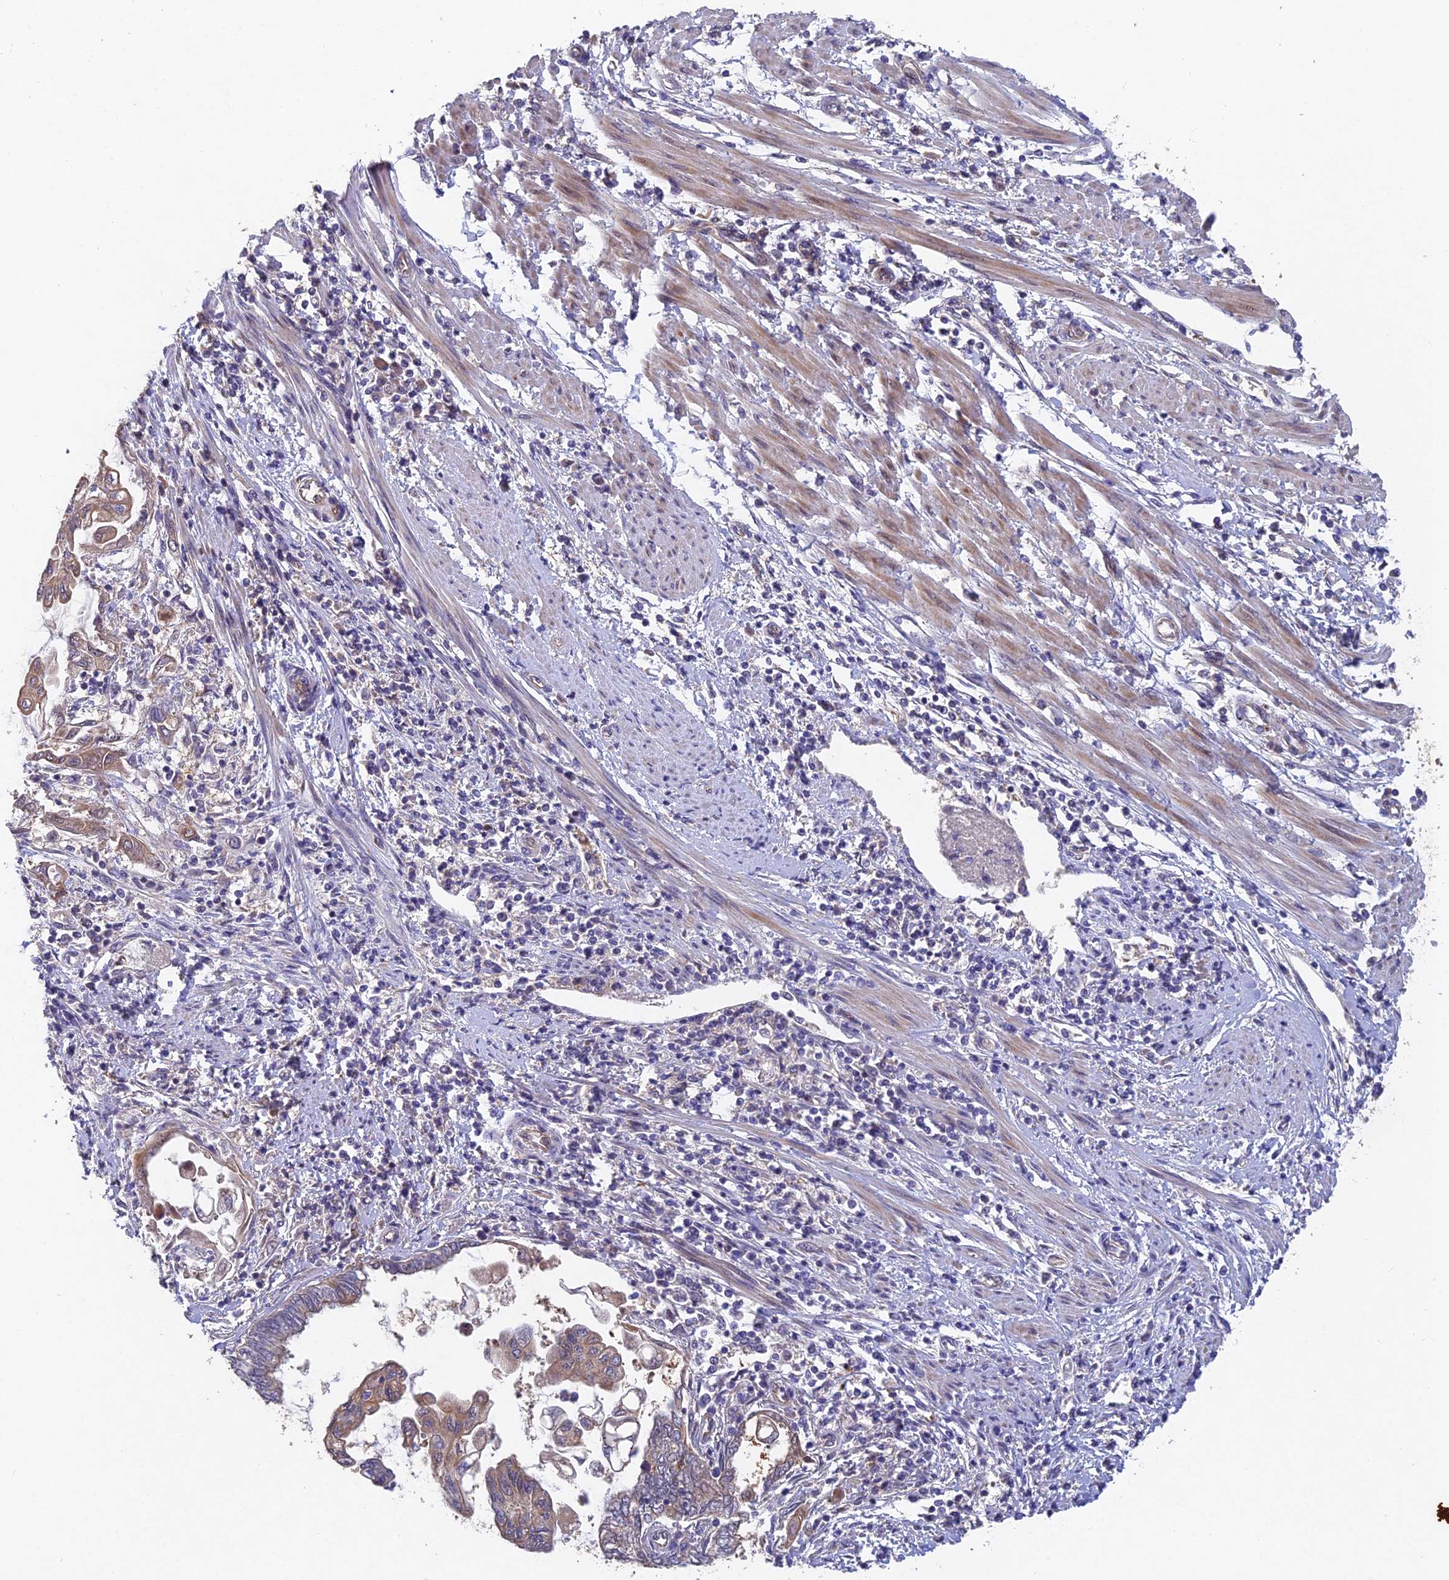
{"staining": {"intensity": "moderate", "quantity": "<25%", "location": "cytoplasmic/membranous"}, "tissue": "endometrial cancer", "cell_type": "Tumor cells", "image_type": "cancer", "snomed": [{"axis": "morphology", "description": "Adenocarcinoma, NOS"}, {"axis": "topography", "description": "Uterus"}, {"axis": "topography", "description": "Endometrium"}], "caption": "Immunohistochemical staining of human endometrial cancer shows low levels of moderate cytoplasmic/membranous protein positivity in approximately <25% of tumor cells. Using DAB (brown) and hematoxylin (blue) stains, captured at high magnification using brightfield microscopy.", "gene": "NSMCE1", "patient": {"sex": "female", "age": 70}}